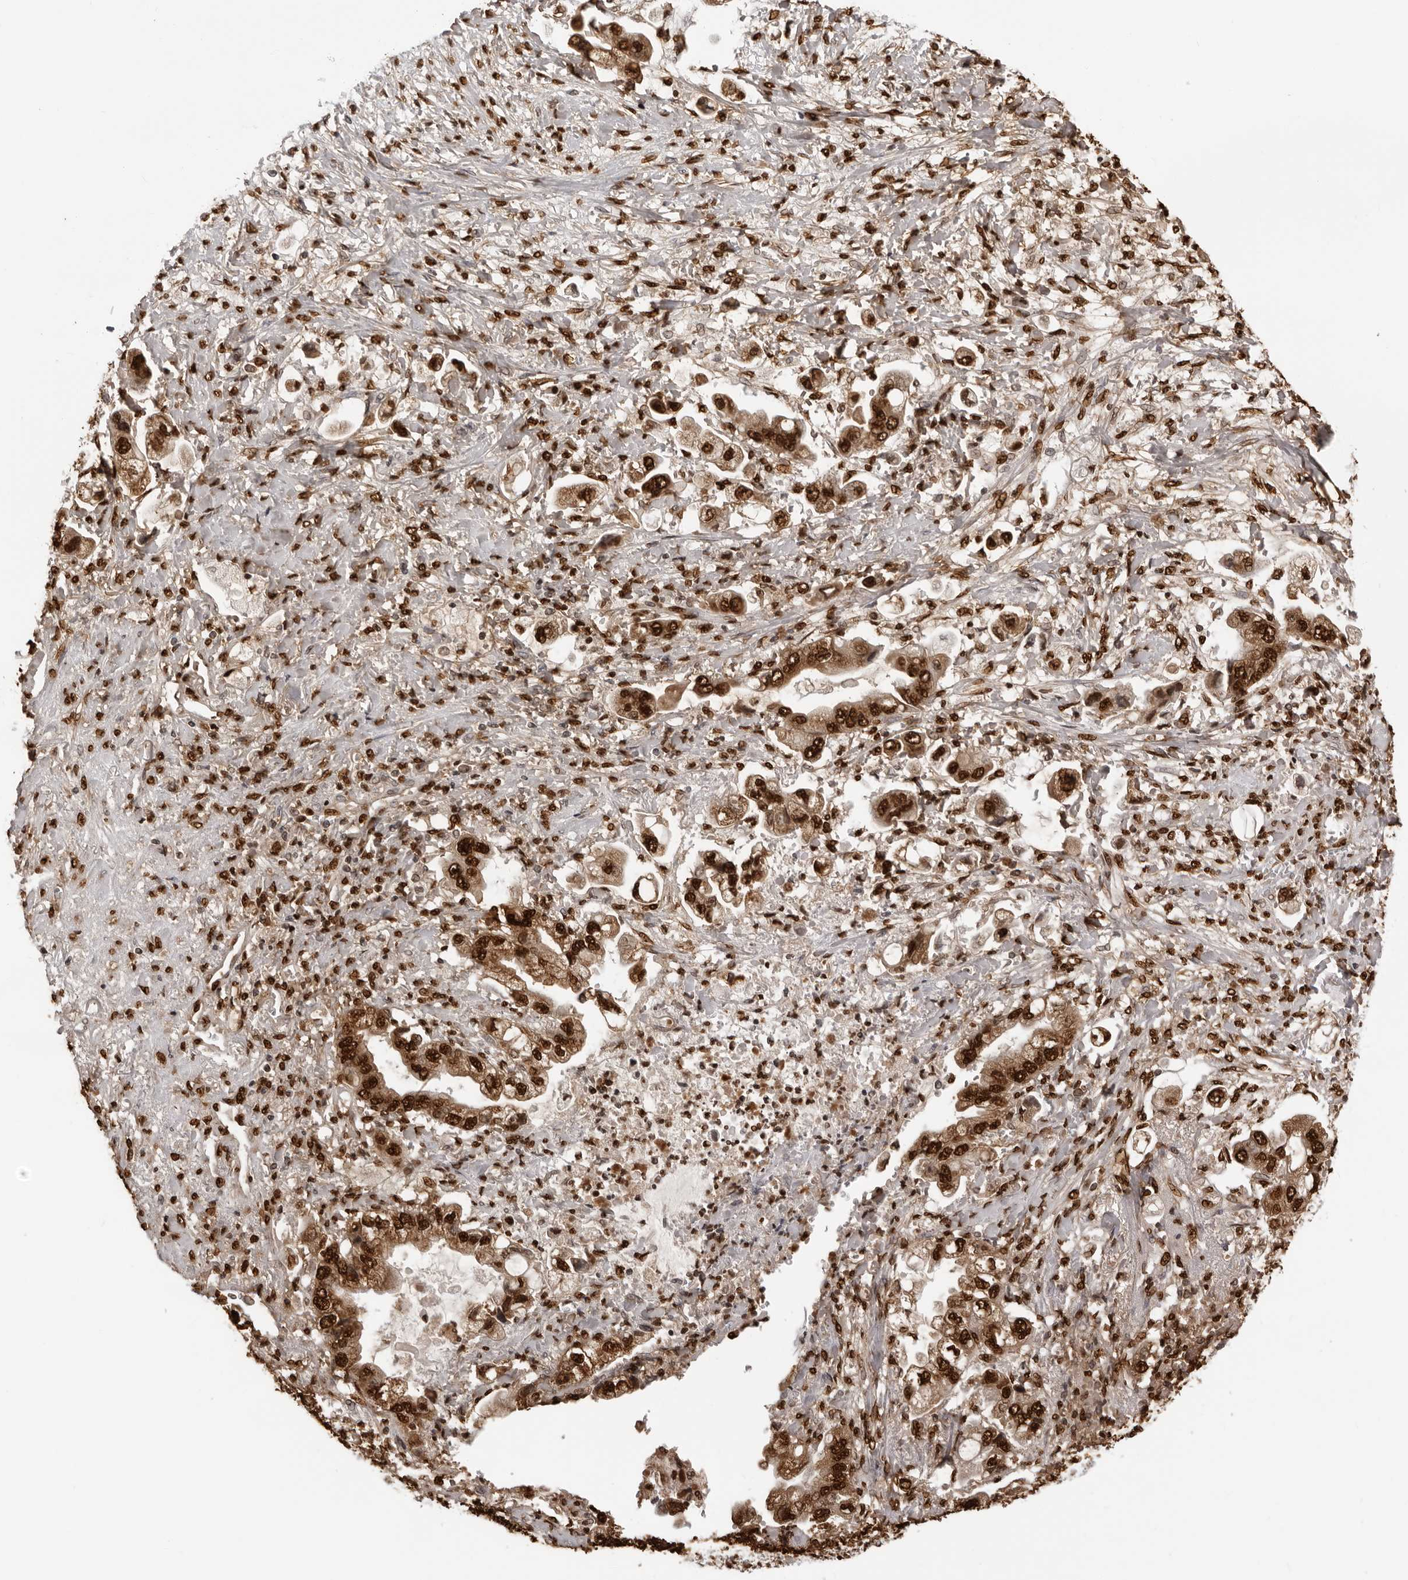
{"staining": {"intensity": "strong", "quantity": ">75%", "location": "cytoplasmic/membranous,nuclear"}, "tissue": "stomach cancer", "cell_type": "Tumor cells", "image_type": "cancer", "snomed": [{"axis": "morphology", "description": "Adenocarcinoma, NOS"}, {"axis": "topography", "description": "Stomach"}], "caption": "Adenocarcinoma (stomach) tissue demonstrates strong cytoplasmic/membranous and nuclear positivity in approximately >75% of tumor cells, visualized by immunohistochemistry. The protein is shown in brown color, while the nuclei are stained blue.", "gene": "ZFP91", "patient": {"sex": "male", "age": 62}}